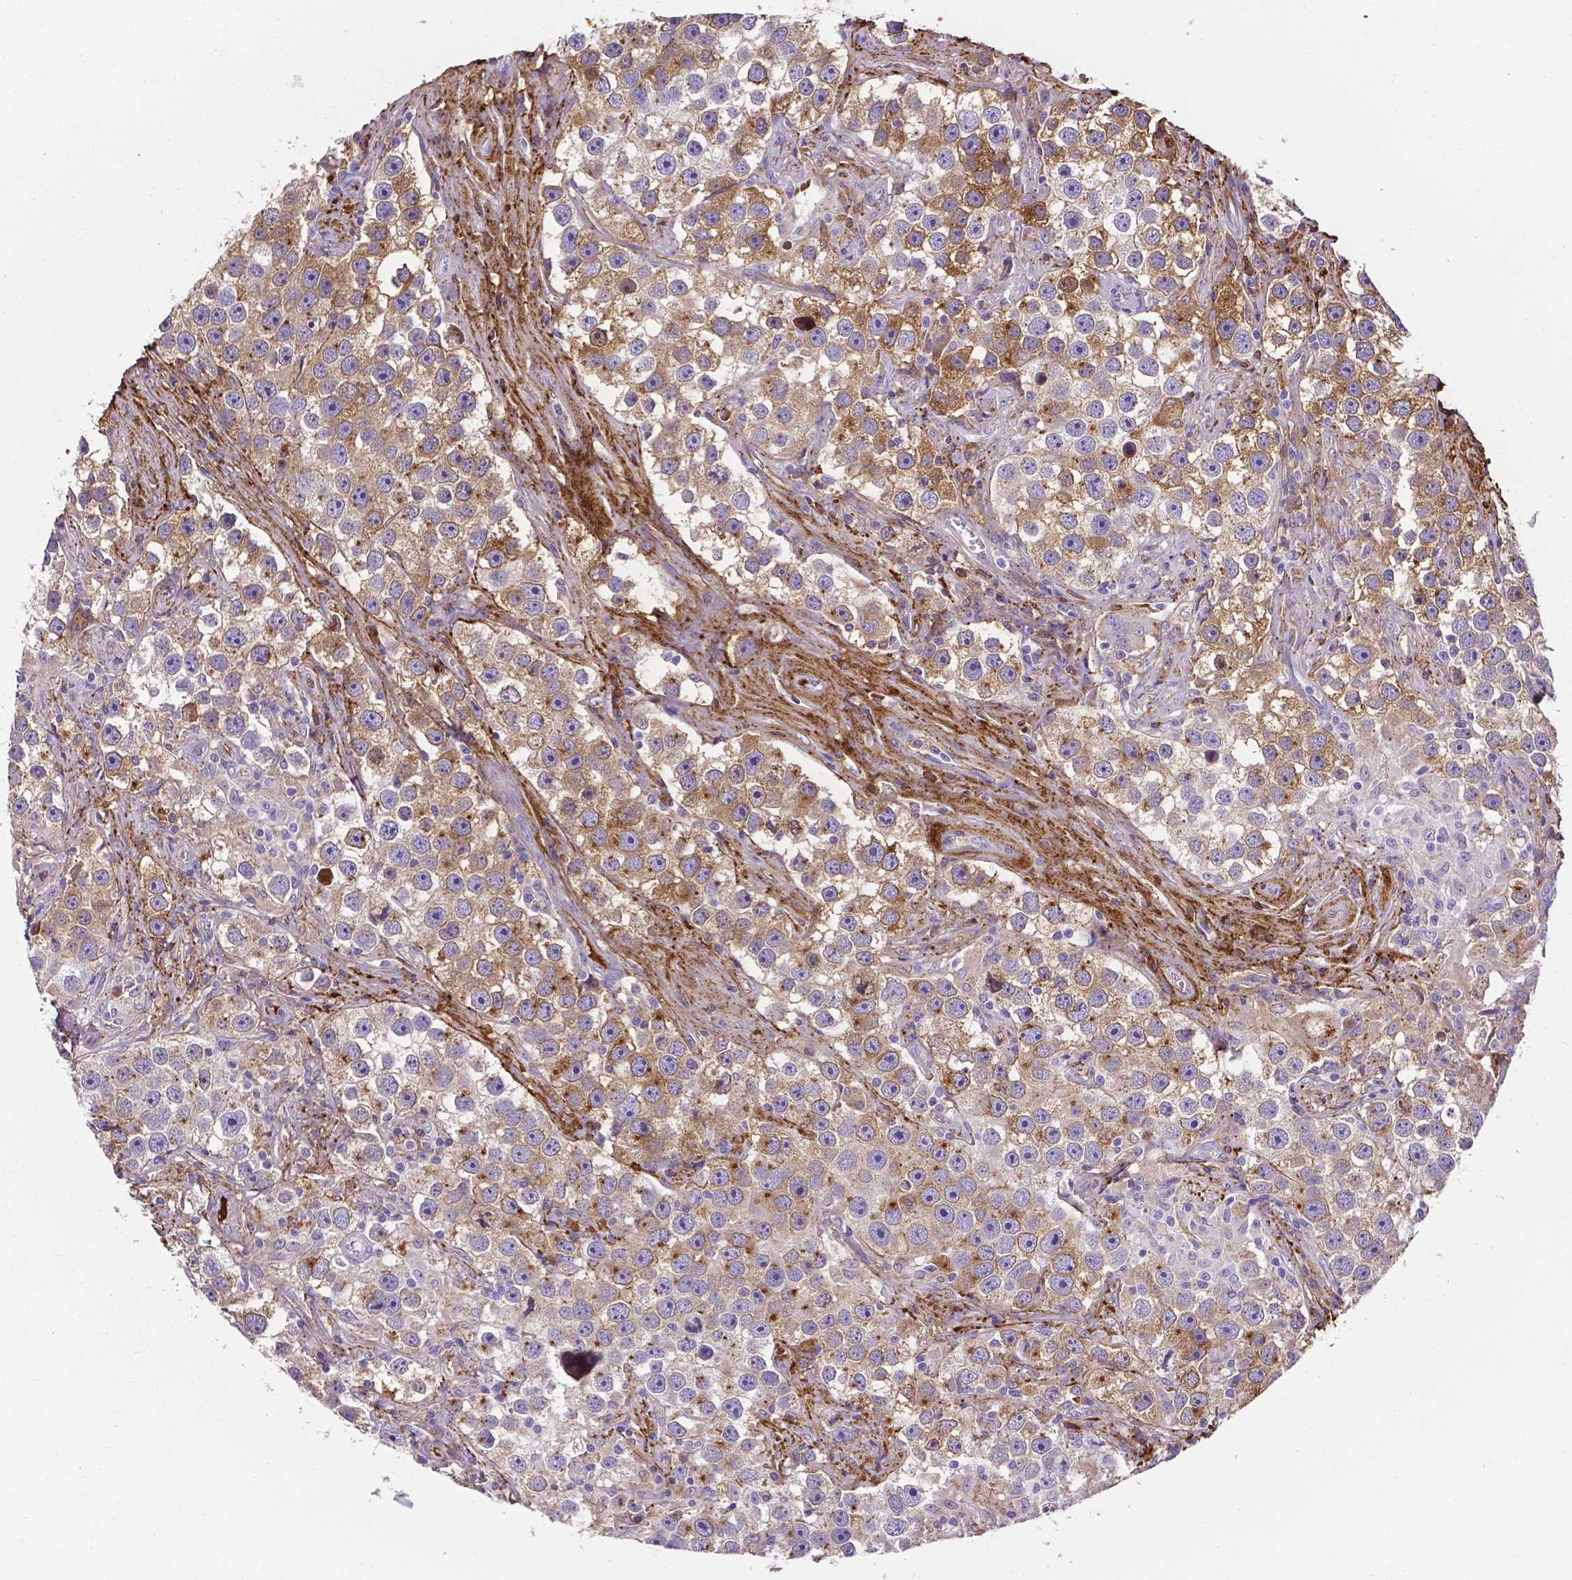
{"staining": {"intensity": "moderate", "quantity": "25%-75%", "location": "cytoplasmic/membranous"}, "tissue": "testis cancer", "cell_type": "Tumor cells", "image_type": "cancer", "snomed": [{"axis": "morphology", "description": "Seminoma, NOS"}, {"axis": "topography", "description": "Testis"}], "caption": "Tumor cells reveal medium levels of moderate cytoplasmic/membranous positivity in approximately 25%-75% of cells in human seminoma (testis).", "gene": "APOE", "patient": {"sex": "male", "age": 49}}